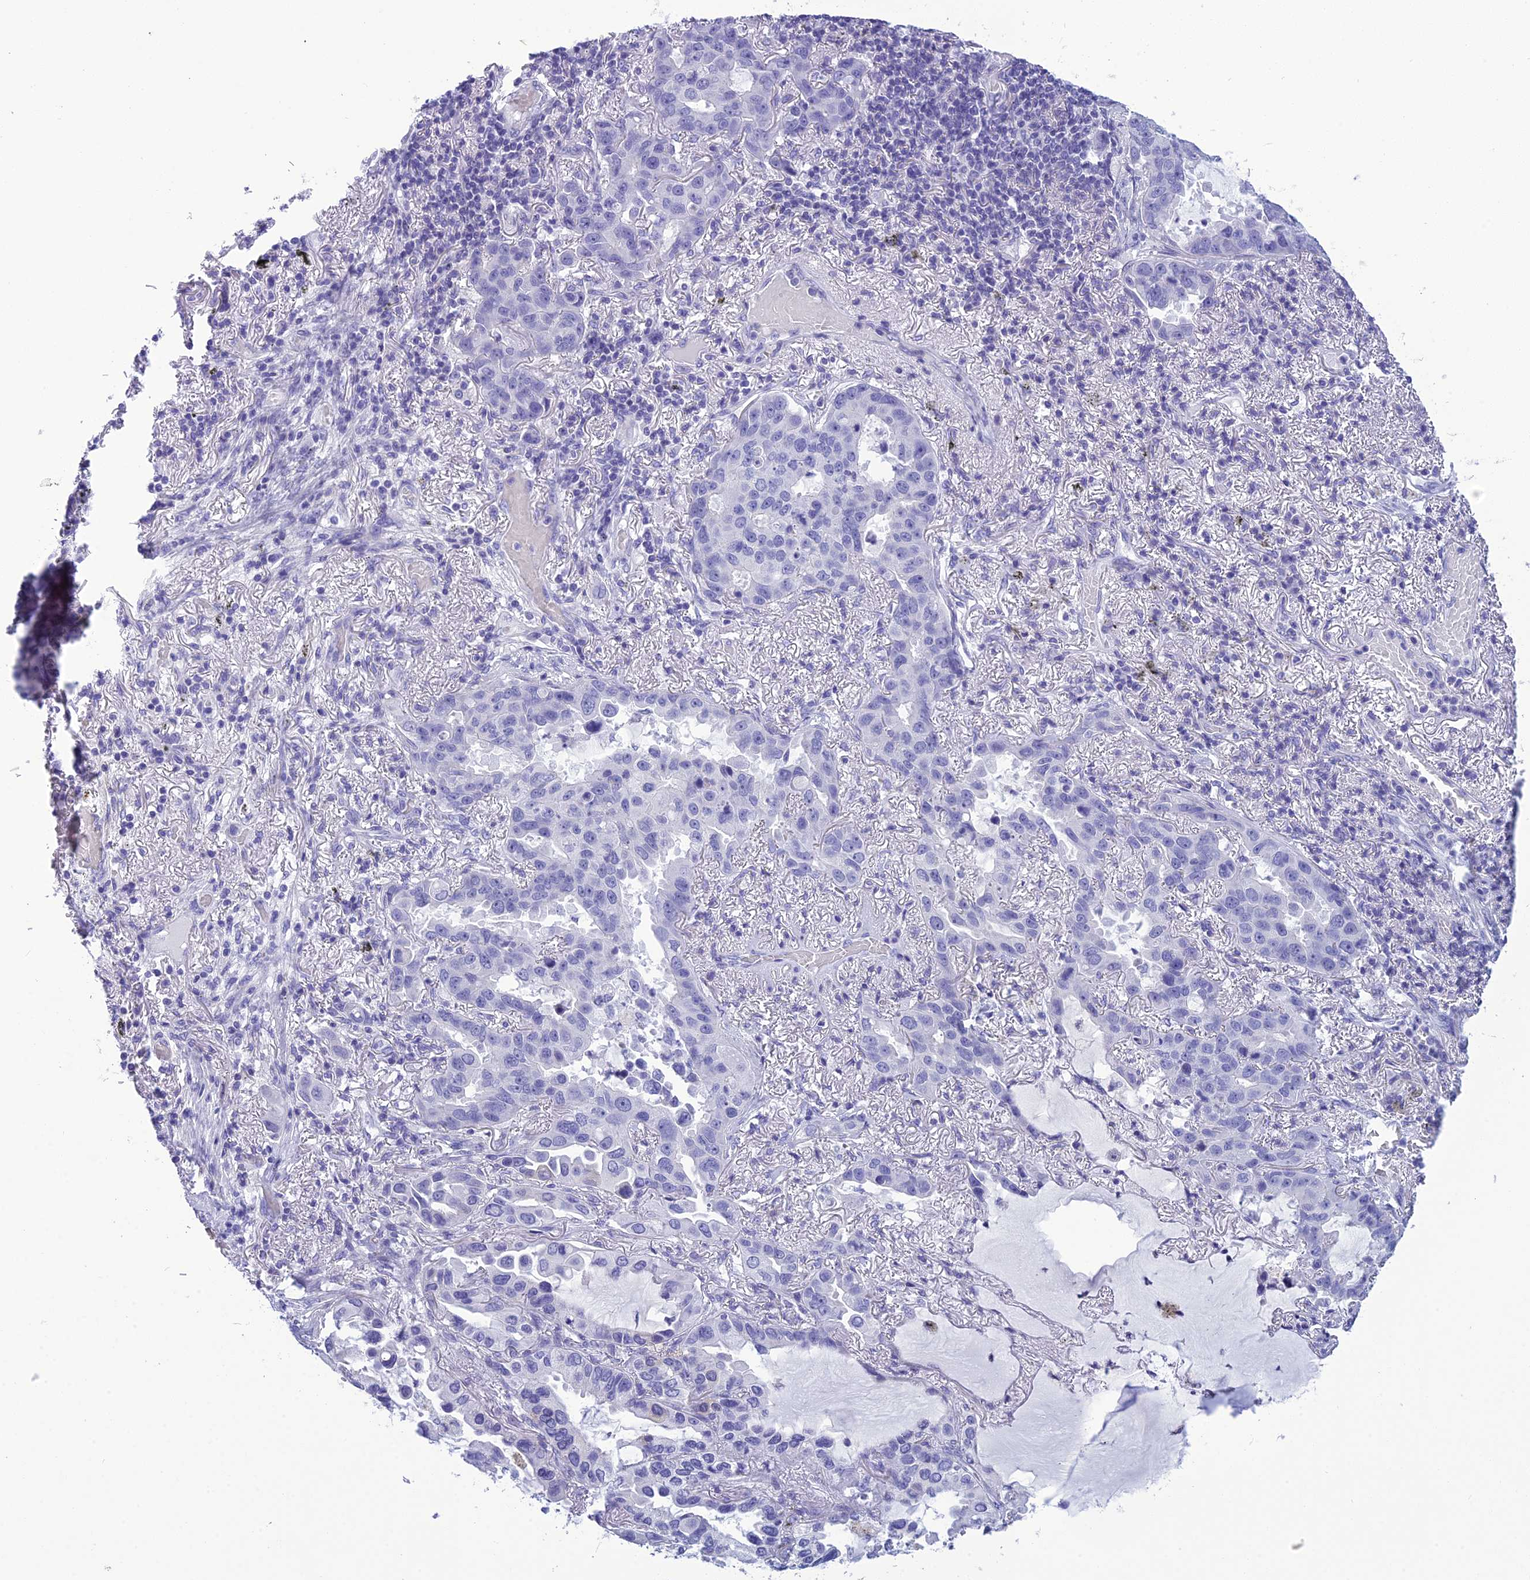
{"staining": {"intensity": "negative", "quantity": "none", "location": "none"}, "tissue": "lung cancer", "cell_type": "Tumor cells", "image_type": "cancer", "snomed": [{"axis": "morphology", "description": "Adenocarcinoma, NOS"}, {"axis": "topography", "description": "Lung"}], "caption": "This photomicrograph is of lung adenocarcinoma stained with immunohistochemistry to label a protein in brown with the nuclei are counter-stained blue. There is no positivity in tumor cells.", "gene": "BBS2", "patient": {"sex": "male", "age": 64}}